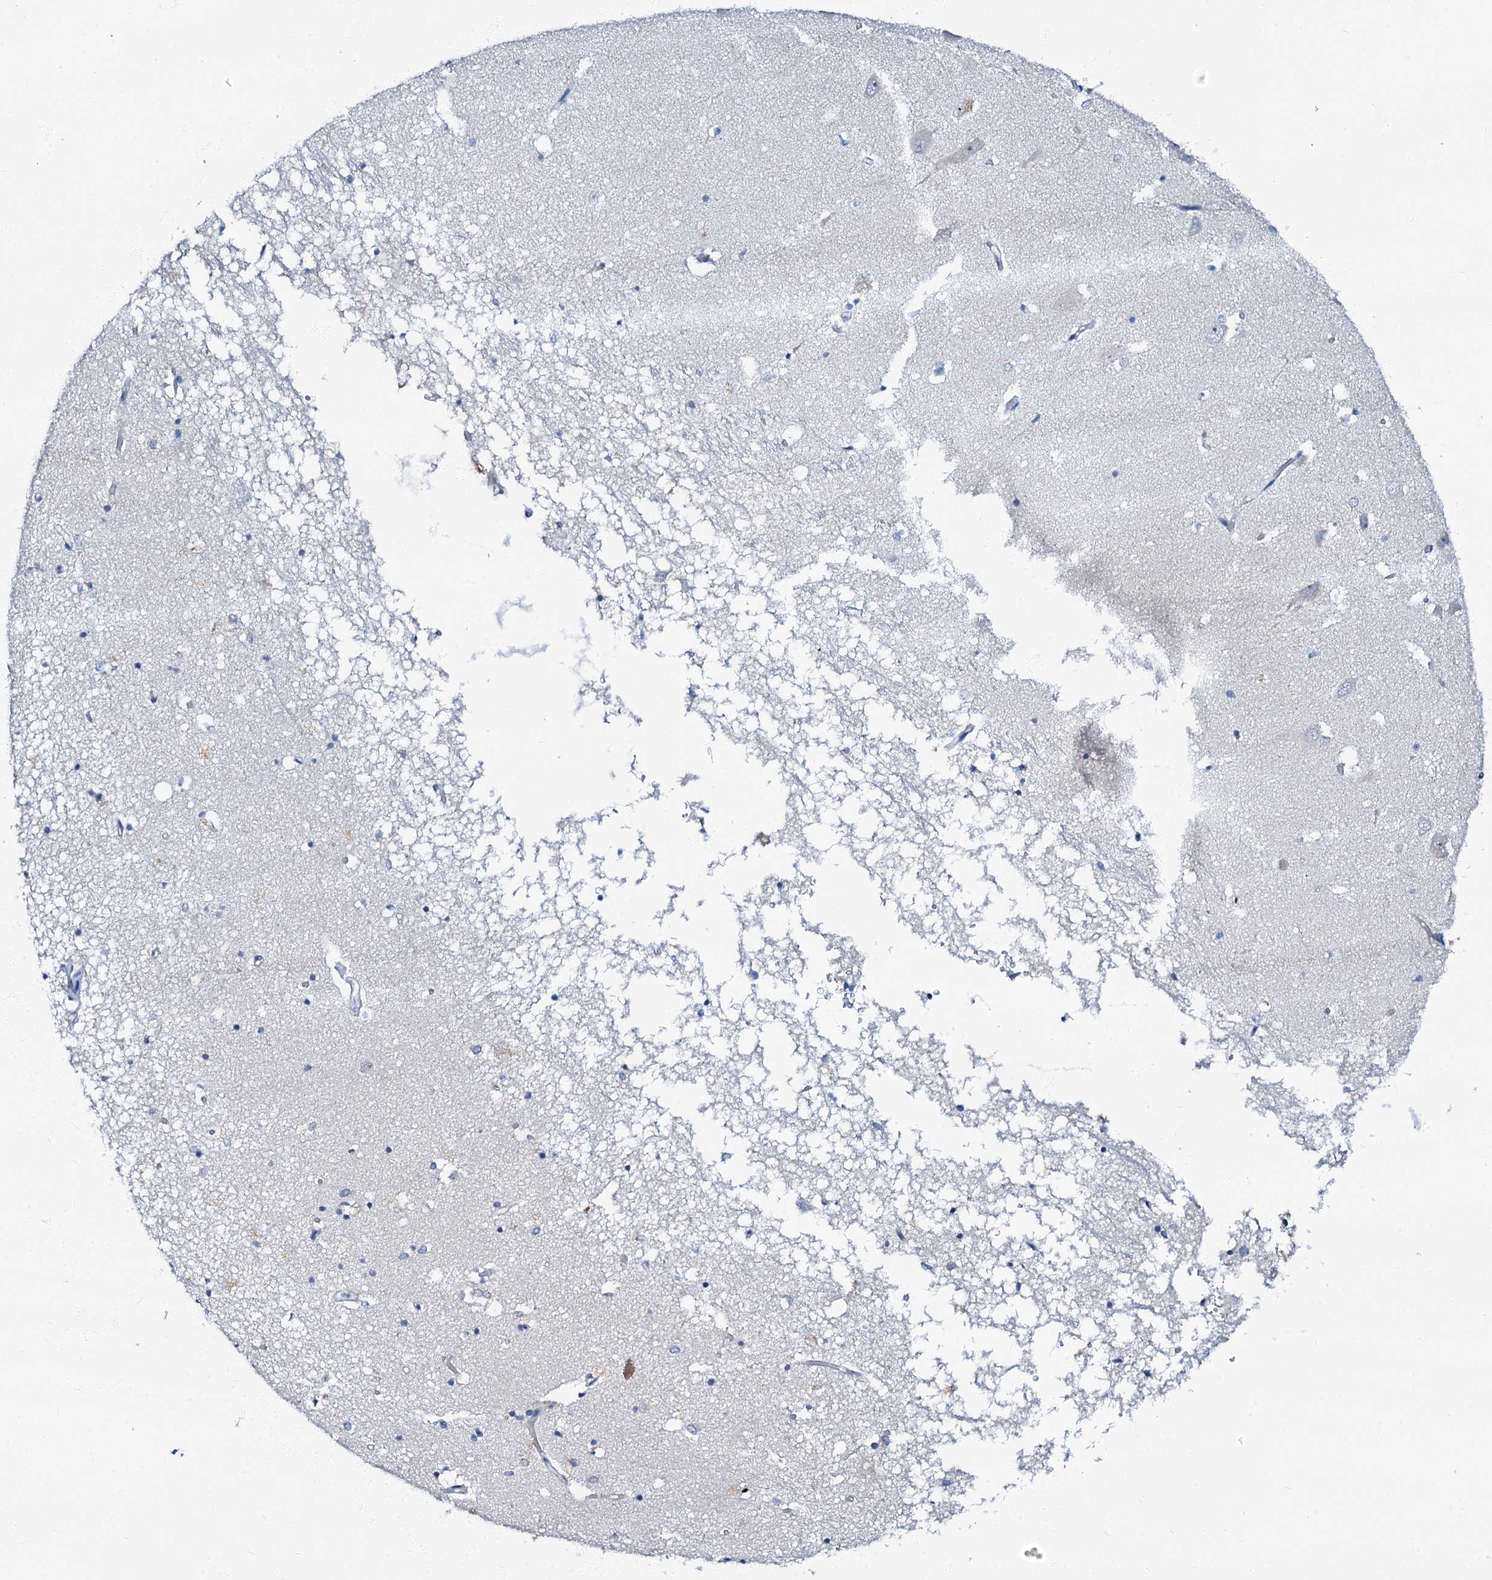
{"staining": {"intensity": "negative", "quantity": "none", "location": "none"}, "tissue": "hippocampus", "cell_type": "Glial cells", "image_type": "normal", "snomed": [{"axis": "morphology", "description": "Normal tissue, NOS"}, {"axis": "topography", "description": "Hippocampus"}], "caption": "The histopathology image displays no staining of glial cells in benign hippocampus.", "gene": "MRPL51", "patient": {"sex": "male", "age": 70}}